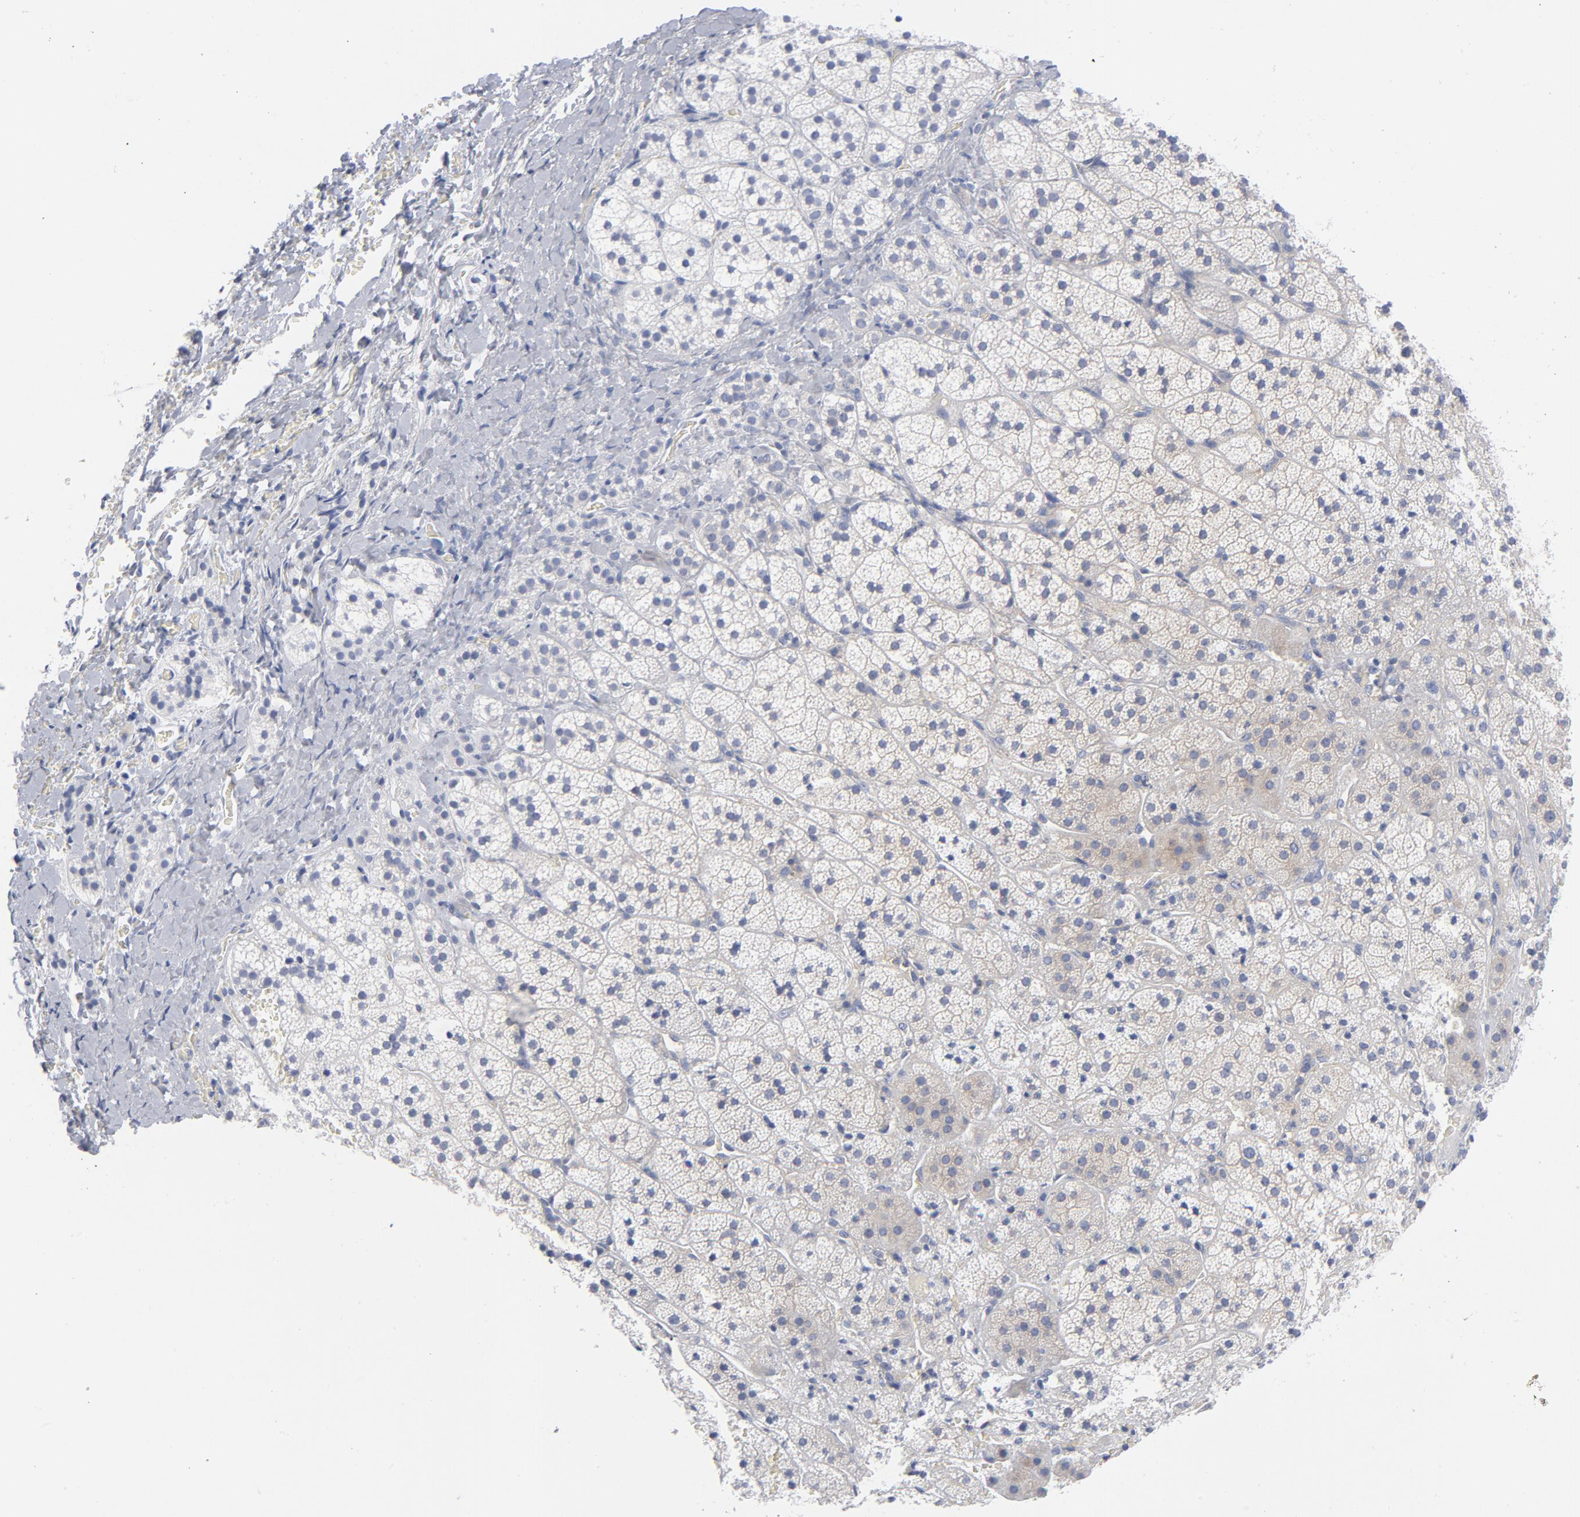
{"staining": {"intensity": "negative", "quantity": "none", "location": "none"}, "tissue": "adrenal gland", "cell_type": "Glandular cells", "image_type": "normal", "snomed": [{"axis": "morphology", "description": "Normal tissue, NOS"}, {"axis": "topography", "description": "Adrenal gland"}], "caption": "Immunohistochemistry image of normal adrenal gland stained for a protein (brown), which reveals no staining in glandular cells.", "gene": "CD86", "patient": {"sex": "female", "age": 44}}